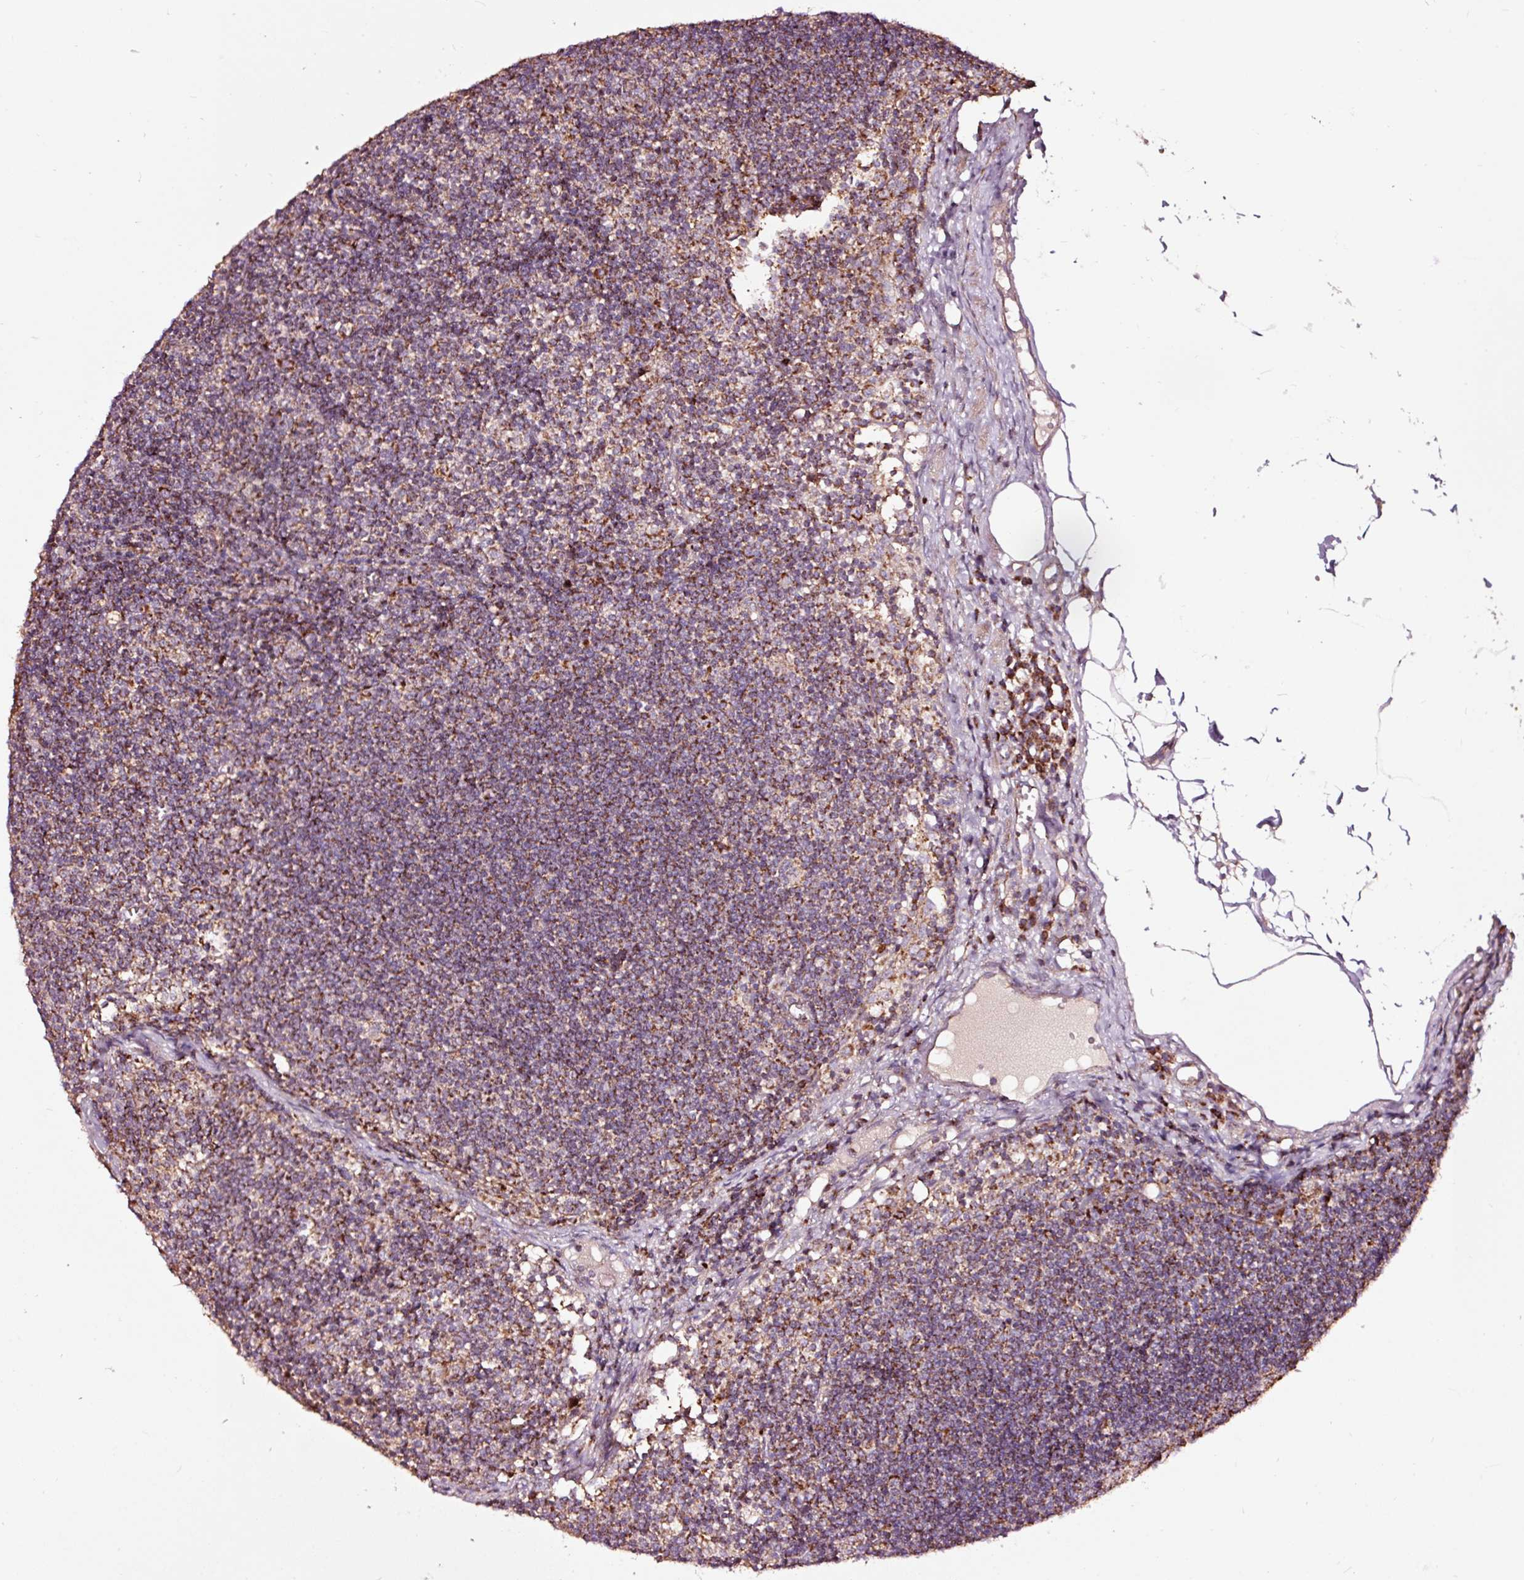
{"staining": {"intensity": "strong", "quantity": "25%-75%", "location": "cytoplasmic/membranous"}, "tissue": "lymph node", "cell_type": "Non-germinal center cells", "image_type": "normal", "snomed": [{"axis": "morphology", "description": "Normal tissue, NOS"}, {"axis": "topography", "description": "Lymph node"}], "caption": "Immunohistochemical staining of unremarkable lymph node displays high levels of strong cytoplasmic/membranous staining in about 25%-75% of non-germinal center cells.", "gene": "TPM1", "patient": {"sex": "female", "age": 29}}